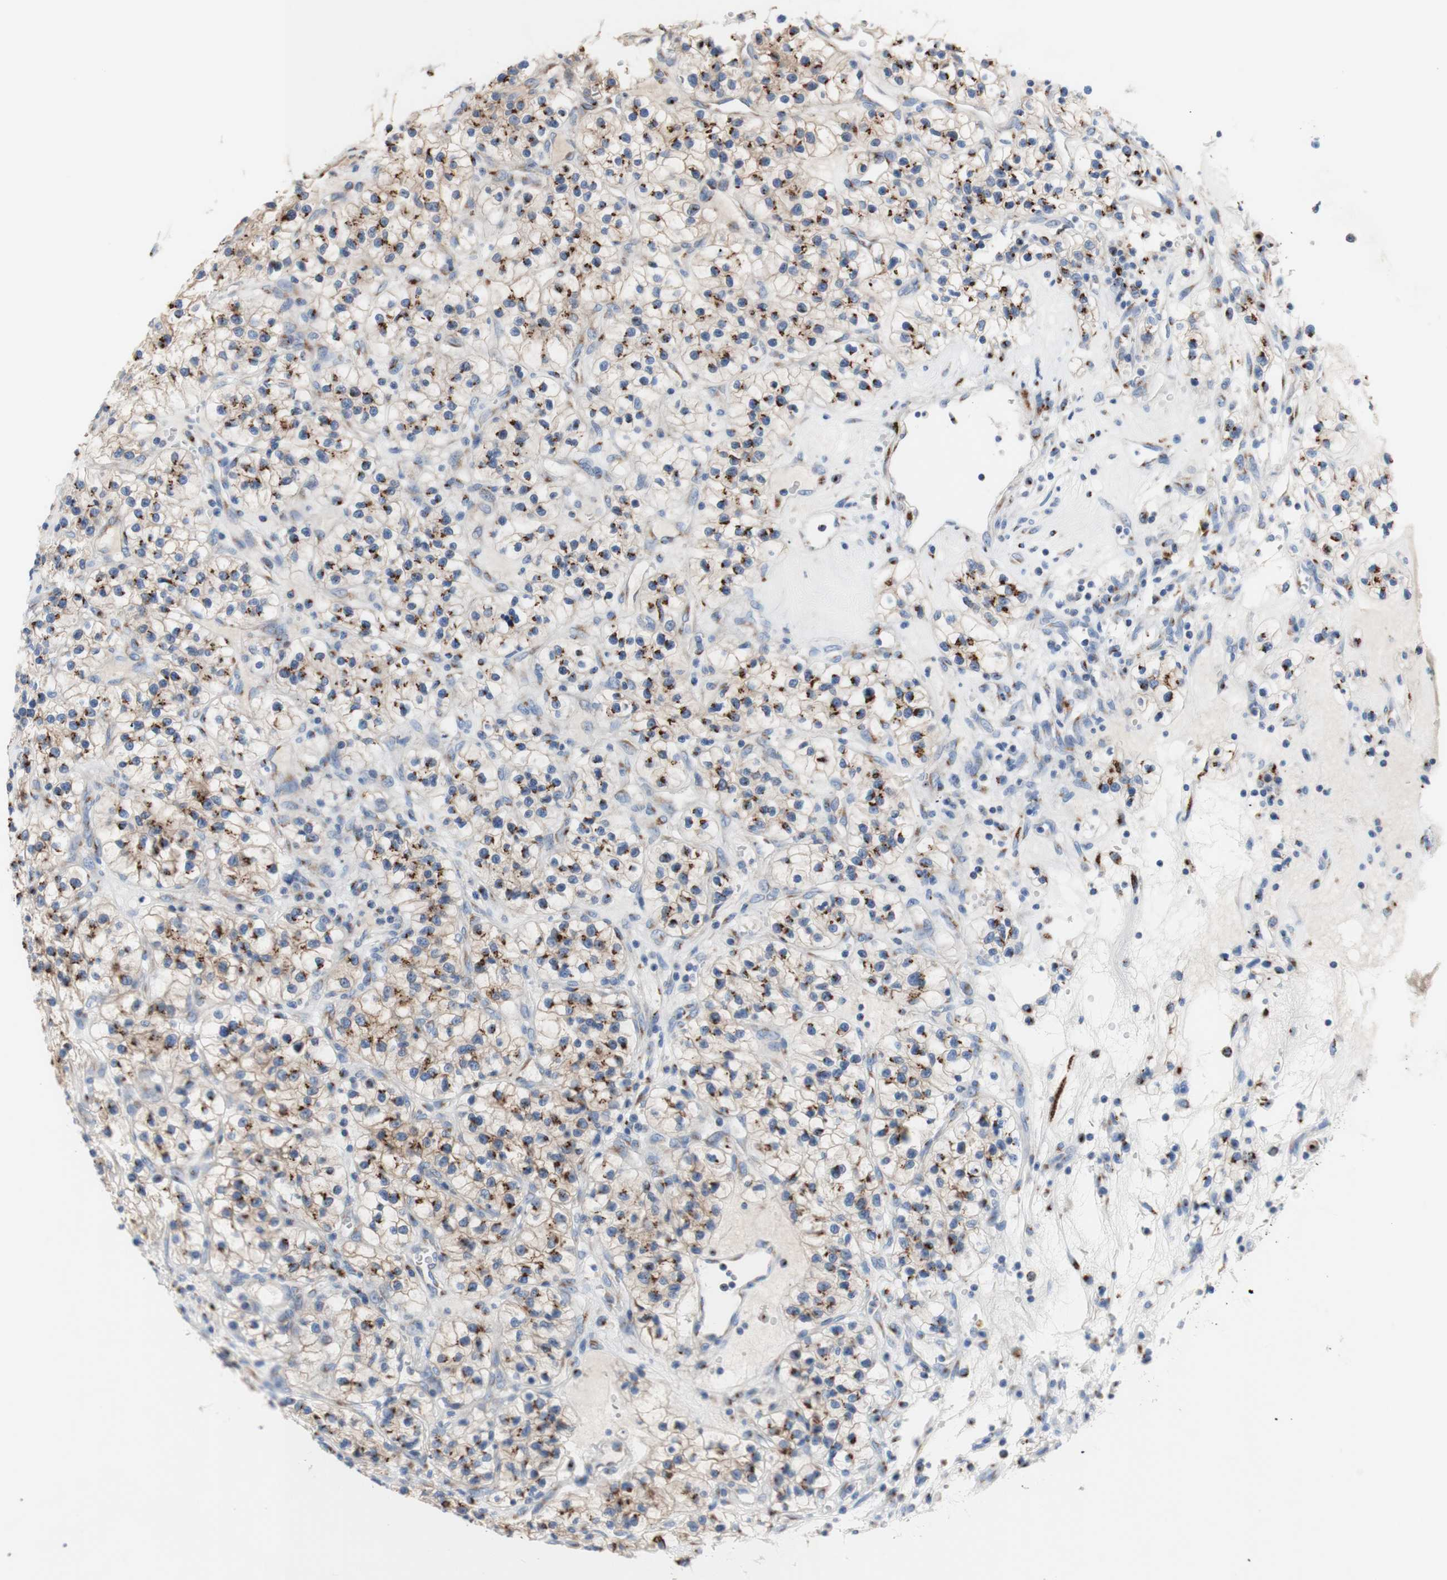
{"staining": {"intensity": "moderate", "quantity": "25%-75%", "location": "cytoplasmic/membranous"}, "tissue": "renal cancer", "cell_type": "Tumor cells", "image_type": "cancer", "snomed": [{"axis": "morphology", "description": "Adenocarcinoma, NOS"}, {"axis": "topography", "description": "Kidney"}], "caption": "Moderate cytoplasmic/membranous expression is appreciated in about 25%-75% of tumor cells in renal cancer (adenocarcinoma).", "gene": "GALNT2", "patient": {"sex": "female", "age": 57}}